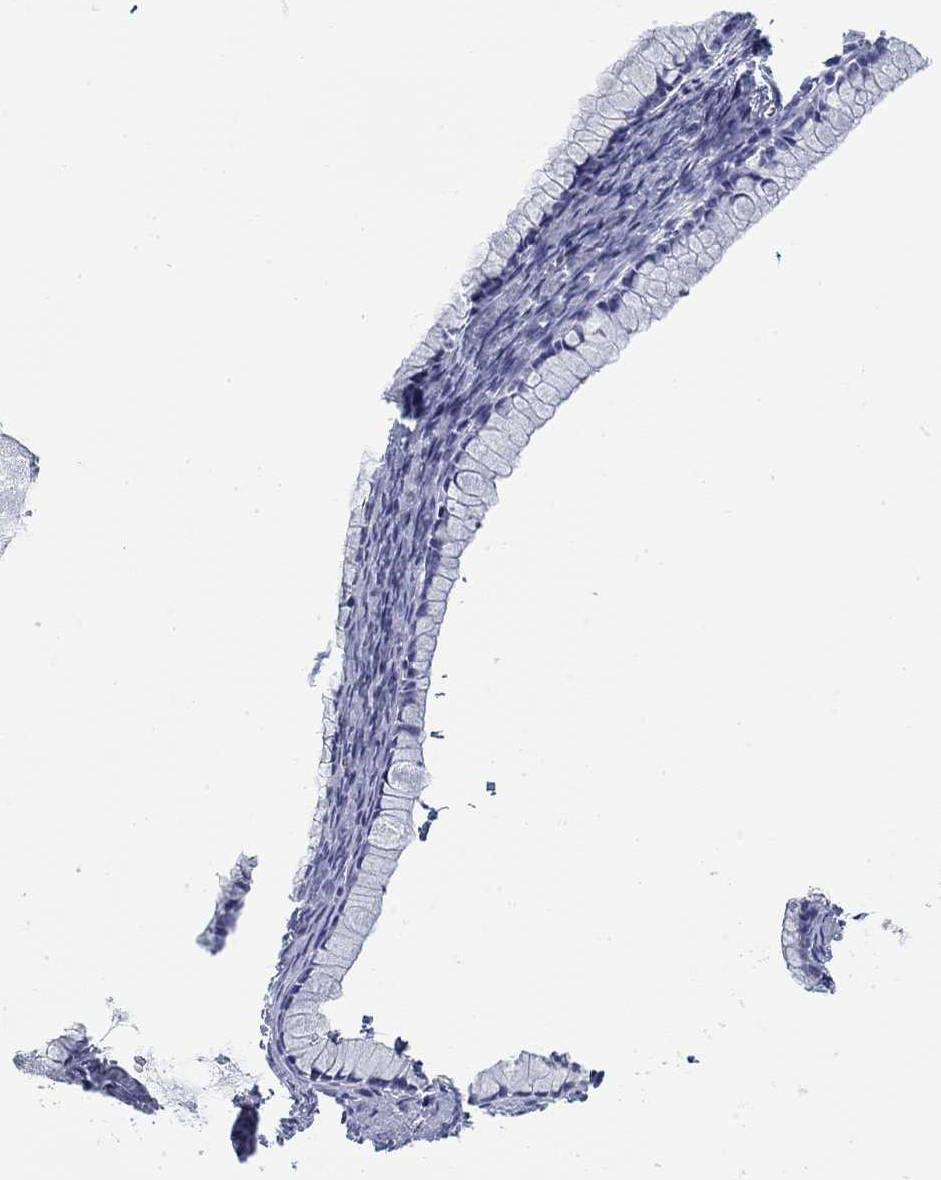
{"staining": {"intensity": "negative", "quantity": "none", "location": "none"}, "tissue": "ovarian cancer", "cell_type": "Tumor cells", "image_type": "cancer", "snomed": [{"axis": "morphology", "description": "Cystadenocarcinoma, mucinous, NOS"}, {"axis": "topography", "description": "Ovary"}], "caption": "The image shows no significant staining in tumor cells of mucinous cystadenocarcinoma (ovarian). (Brightfield microscopy of DAB (3,3'-diaminobenzidine) immunohistochemistry at high magnification).", "gene": "CD79B", "patient": {"sex": "female", "age": 41}}